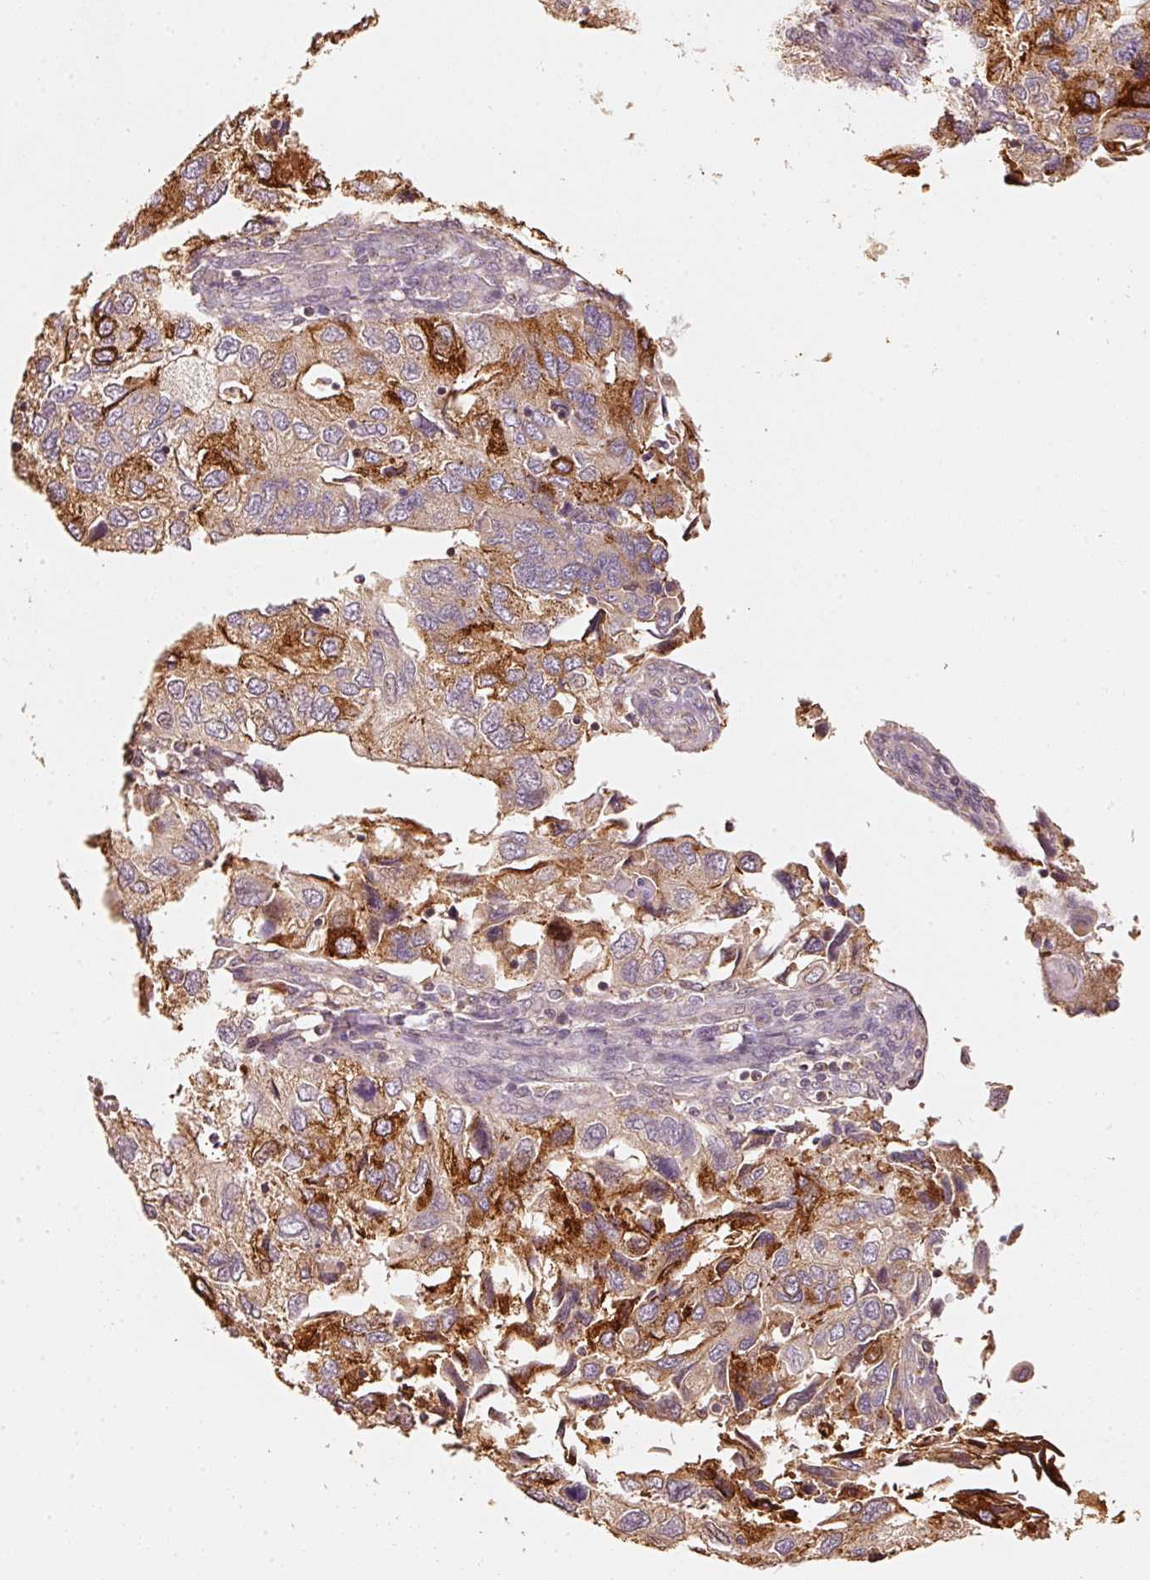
{"staining": {"intensity": "strong", "quantity": "<25%", "location": "cytoplasmic/membranous"}, "tissue": "endometrial cancer", "cell_type": "Tumor cells", "image_type": "cancer", "snomed": [{"axis": "morphology", "description": "Carcinoma, NOS"}, {"axis": "topography", "description": "Uterus"}], "caption": "Approximately <25% of tumor cells in carcinoma (endometrial) reveal strong cytoplasmic/membranous protein positivity as visualized by brown immunohistochemical staining.", "gene": "RAB35", "patient": {"sex": "female", "age": 76}}